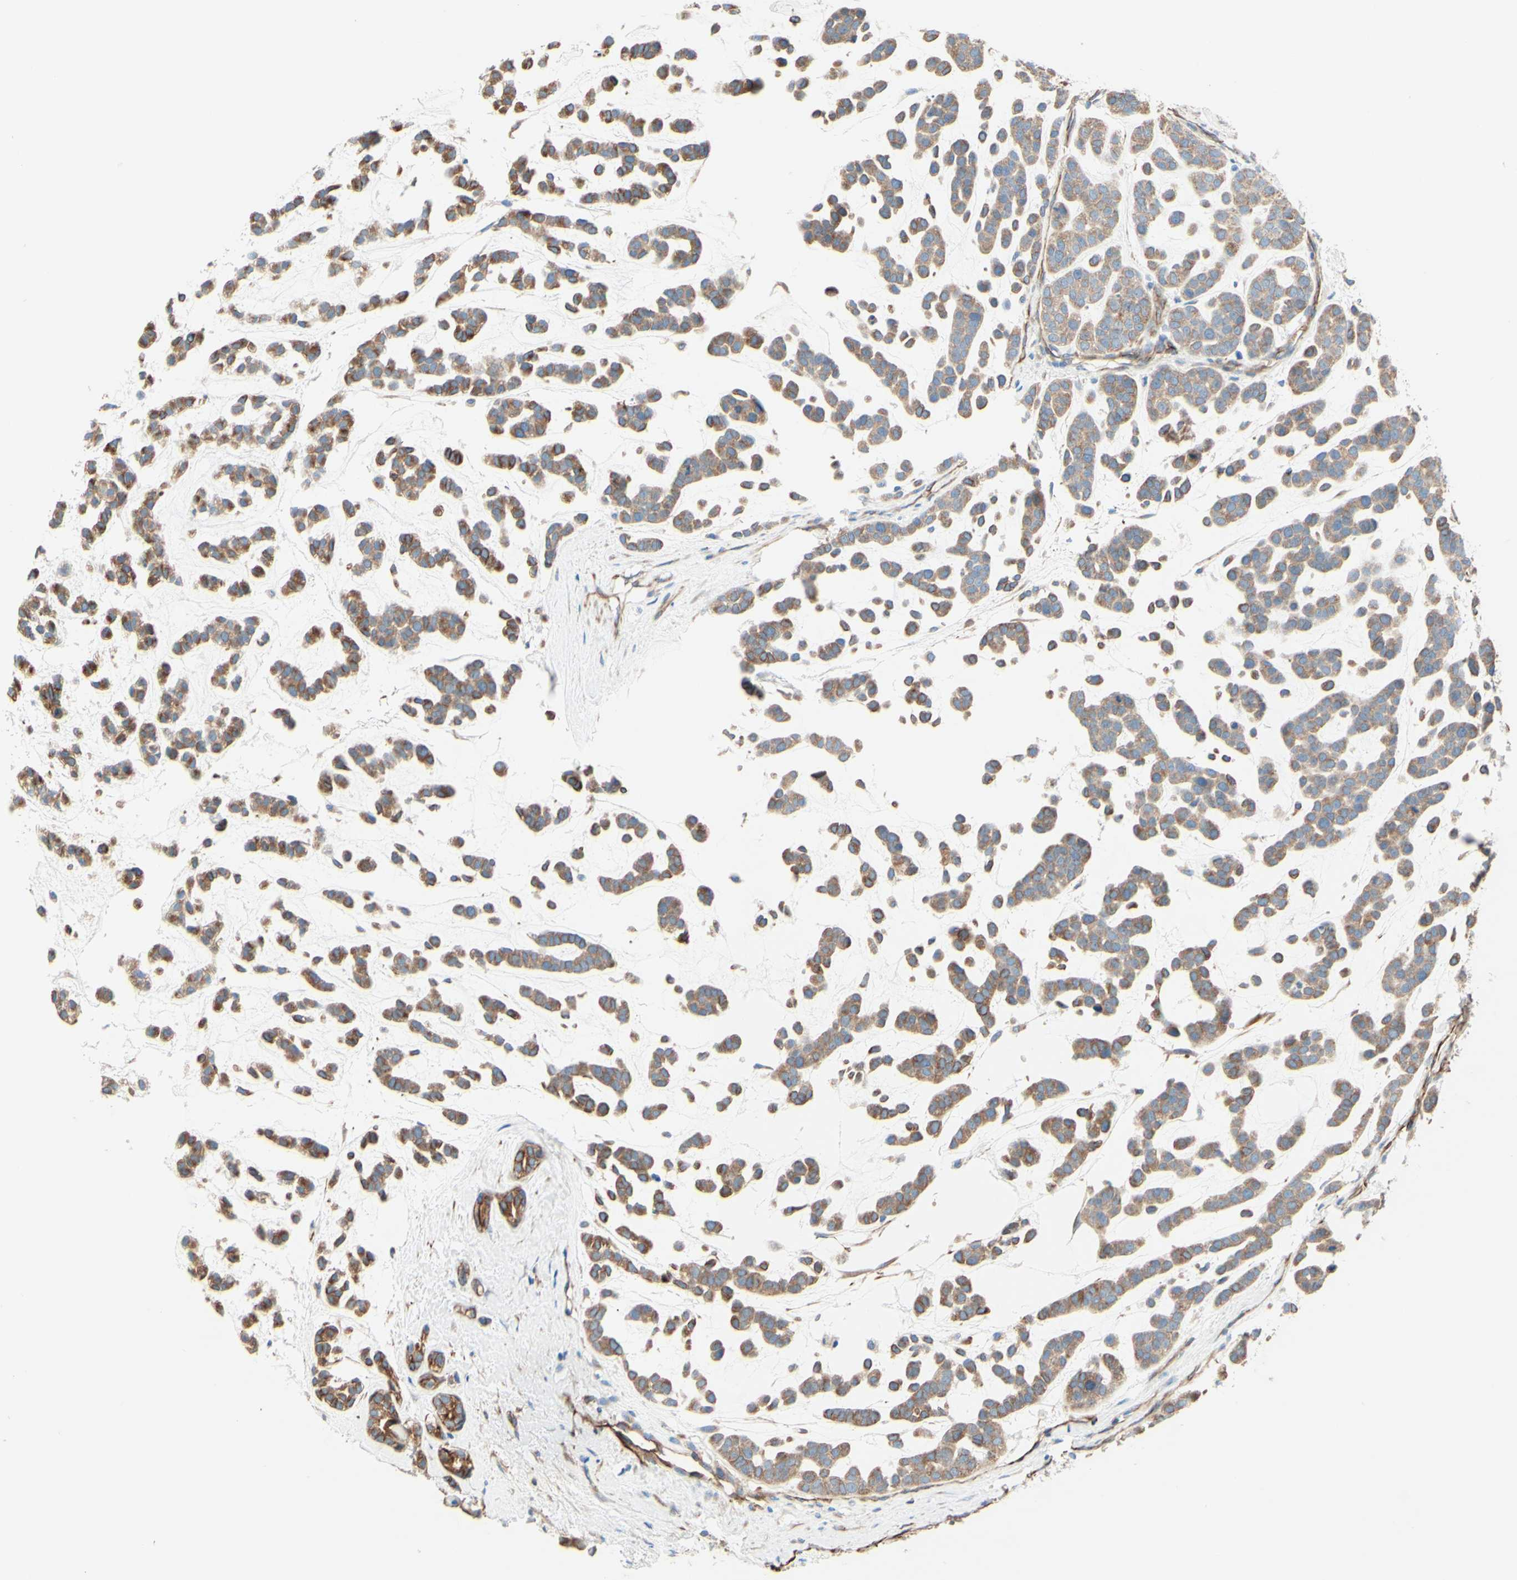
{"staining": {"intensity": "weak", "quantity": ">75%", "location": "cytoplasmic/membranous"}, "tissue": "head and neck cancer", "cell_type": "Tumor cells", "image_type": "cancer", "snomed": [{"axis": "morphology", "description": "Adenocarcinoma, NOS"}, {"axis": "morphology", "description": "Adenoma, NOS"}, {"axis": "topography", "description": "Head-Neck"}], "caption": "Immunohistochemistry (IHC) micrograph of head and neck adenocarcinoma stained for a protein (brown), which exhibits low levels of weak cytoplasmic/membranous staining in approximately >75% of tumor cells.", "gene": "ENDOD1", "patient": {"sex": "female", "age": 55}}